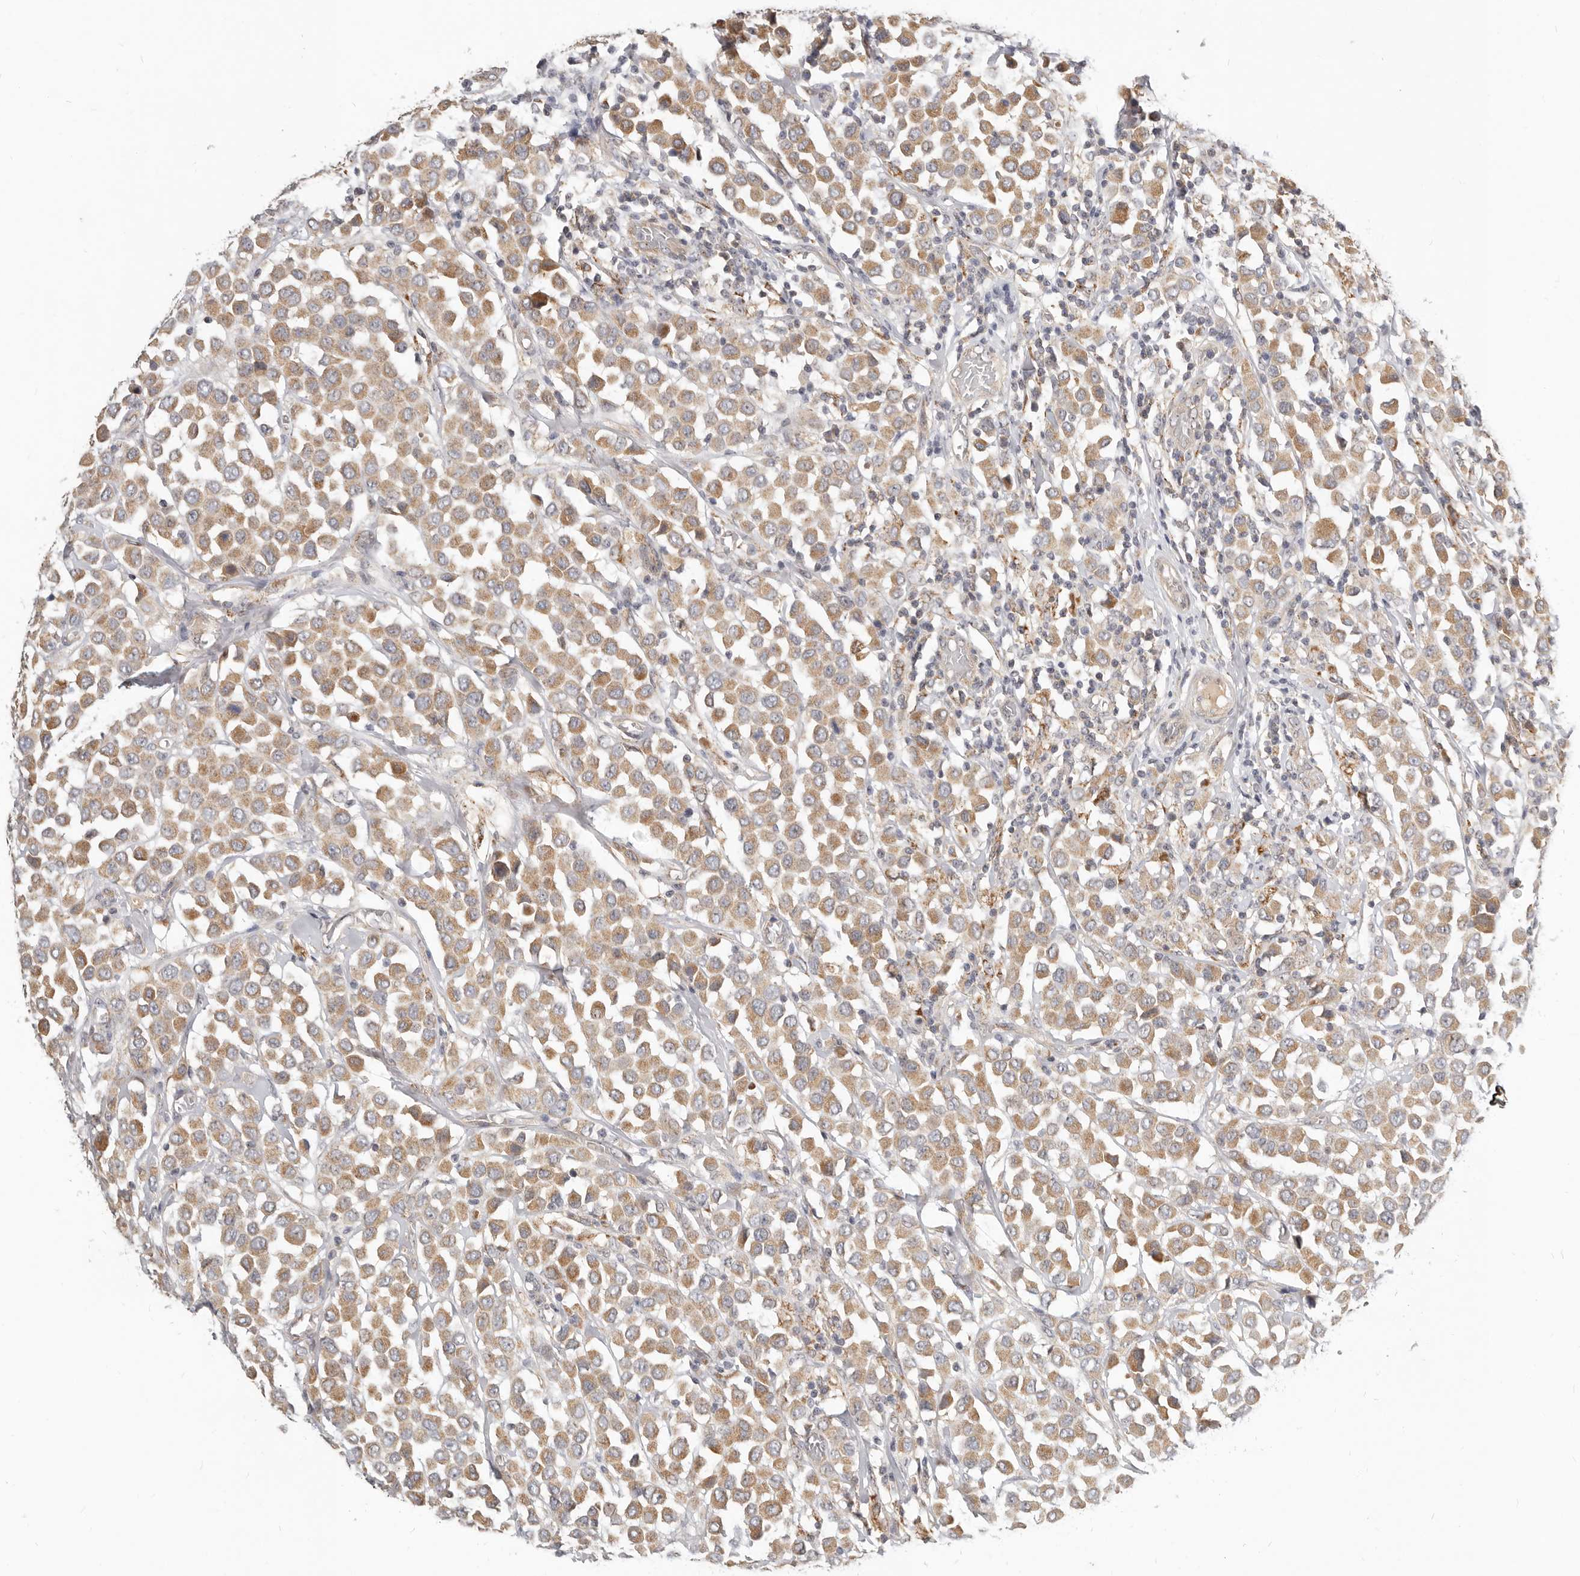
{"staining": {"intensity": "moderate", "quantity": ">75%", "location": "cytoplasmic/membranous"}, "tissue": "breast cancer", "cell_type": "Tumor cells", "image_type": "cancer", "snomed": [{"axis": "morphology", "description": "Duct carcinoma"}, {"axis": "topography", "description": "Breast"}], "caption": "An image of breast cancer stained for a protein reveals moderate cytoplasmic/membranous brown staining in tumor cells.", "gene": "MICALL2", "patient": {"sex": "female", "age": 61}}